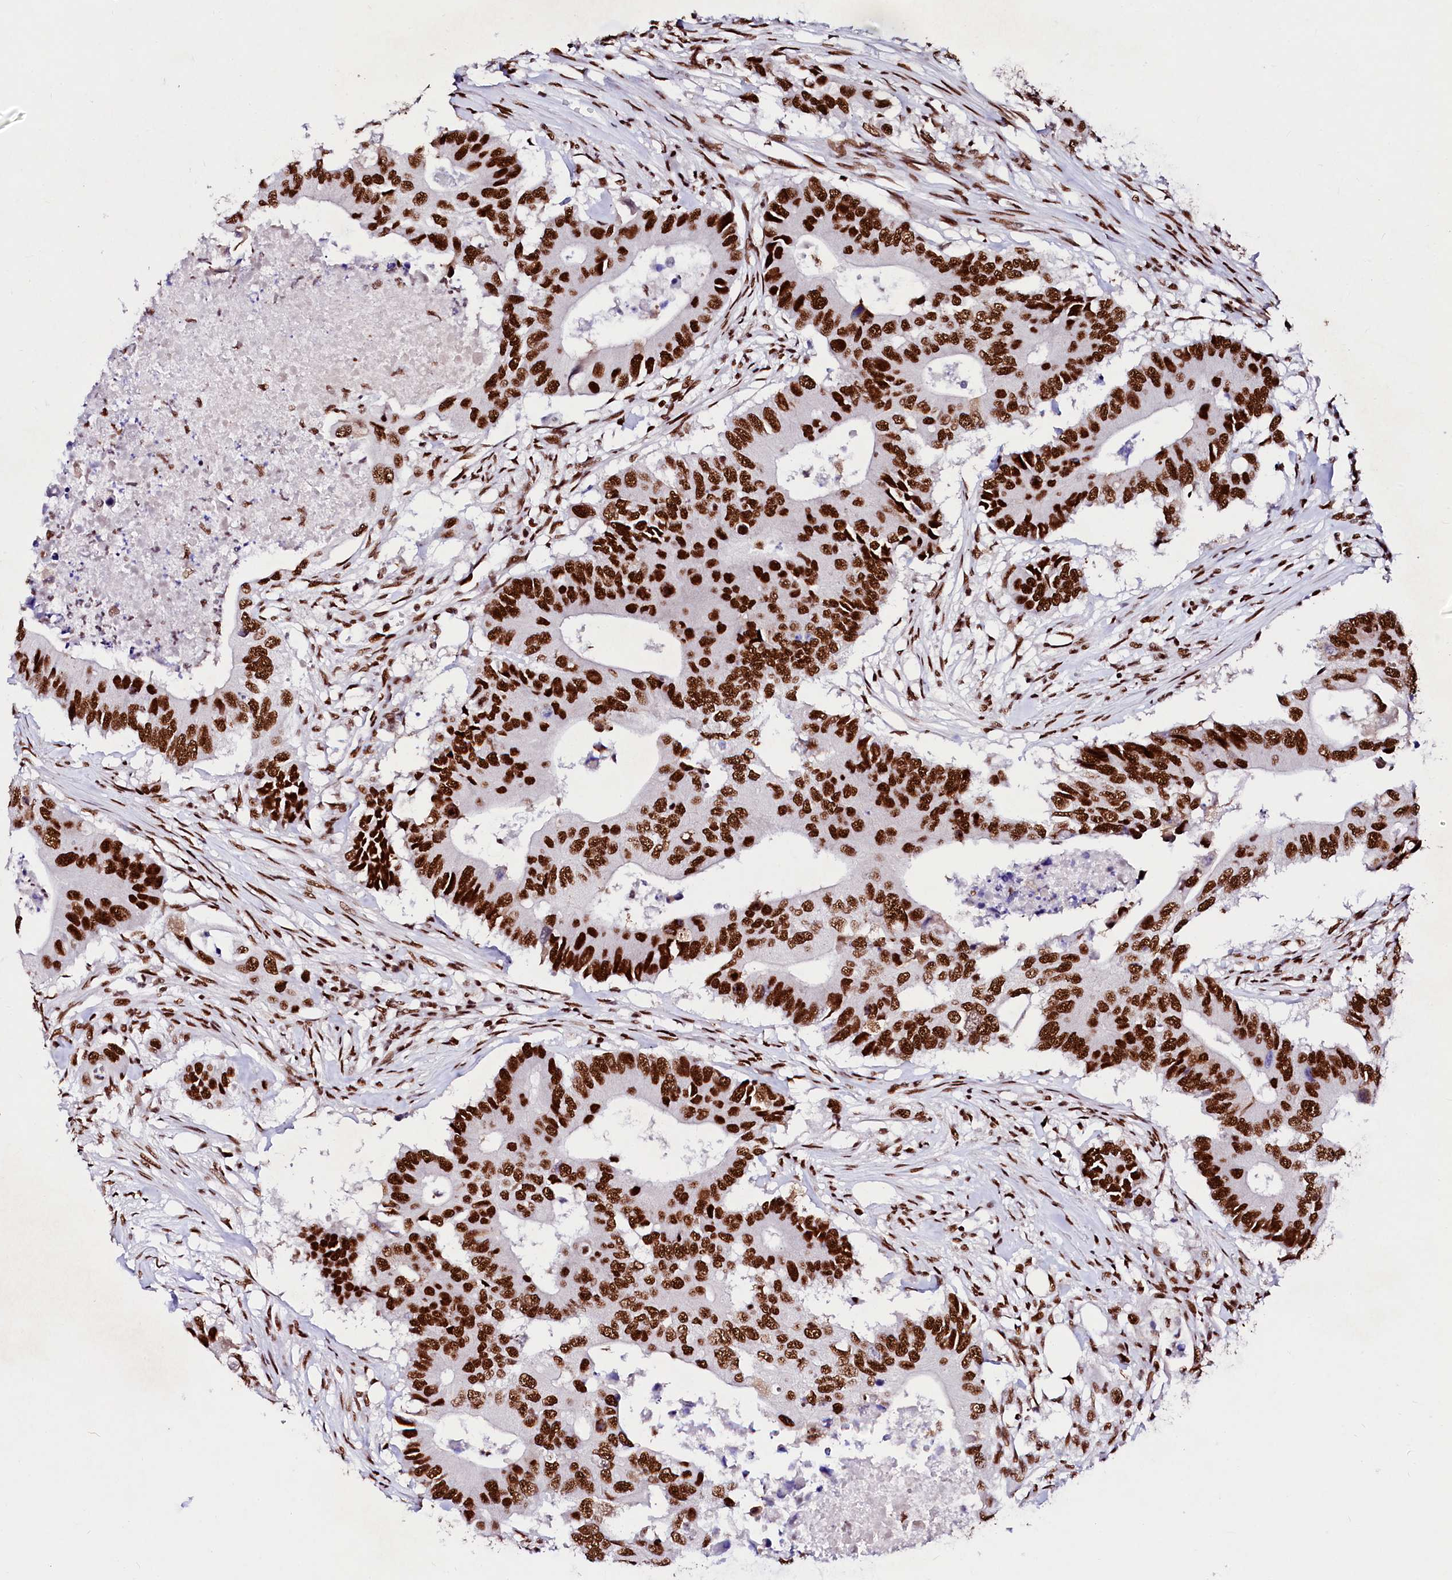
{"staining": {"intensity": "strong", "quantity": ">75%", "location": "nuclear"}, "tissue": "colorectal cancer", "cell_type": "Tumor cells", "image_type": "cancer", "snomed": [{"axis": "morphology", "description": "Adenocarcinoma, NOS"}, {"axis": "topography", "description": "Colon"}], "caption": "Colorectal cancer (adenocarcinoma) tissue demonstrates strong nuclear staining in about >75% of tumor cells, visualized by immunohistochemistry. The protein of interest is stained brown, and the nuclei are stained in blue (DAB IHC with brightfield microscopy, high magnification).", "gene": "CPSF6", "patient": {"sex": "male", "age": 71}}